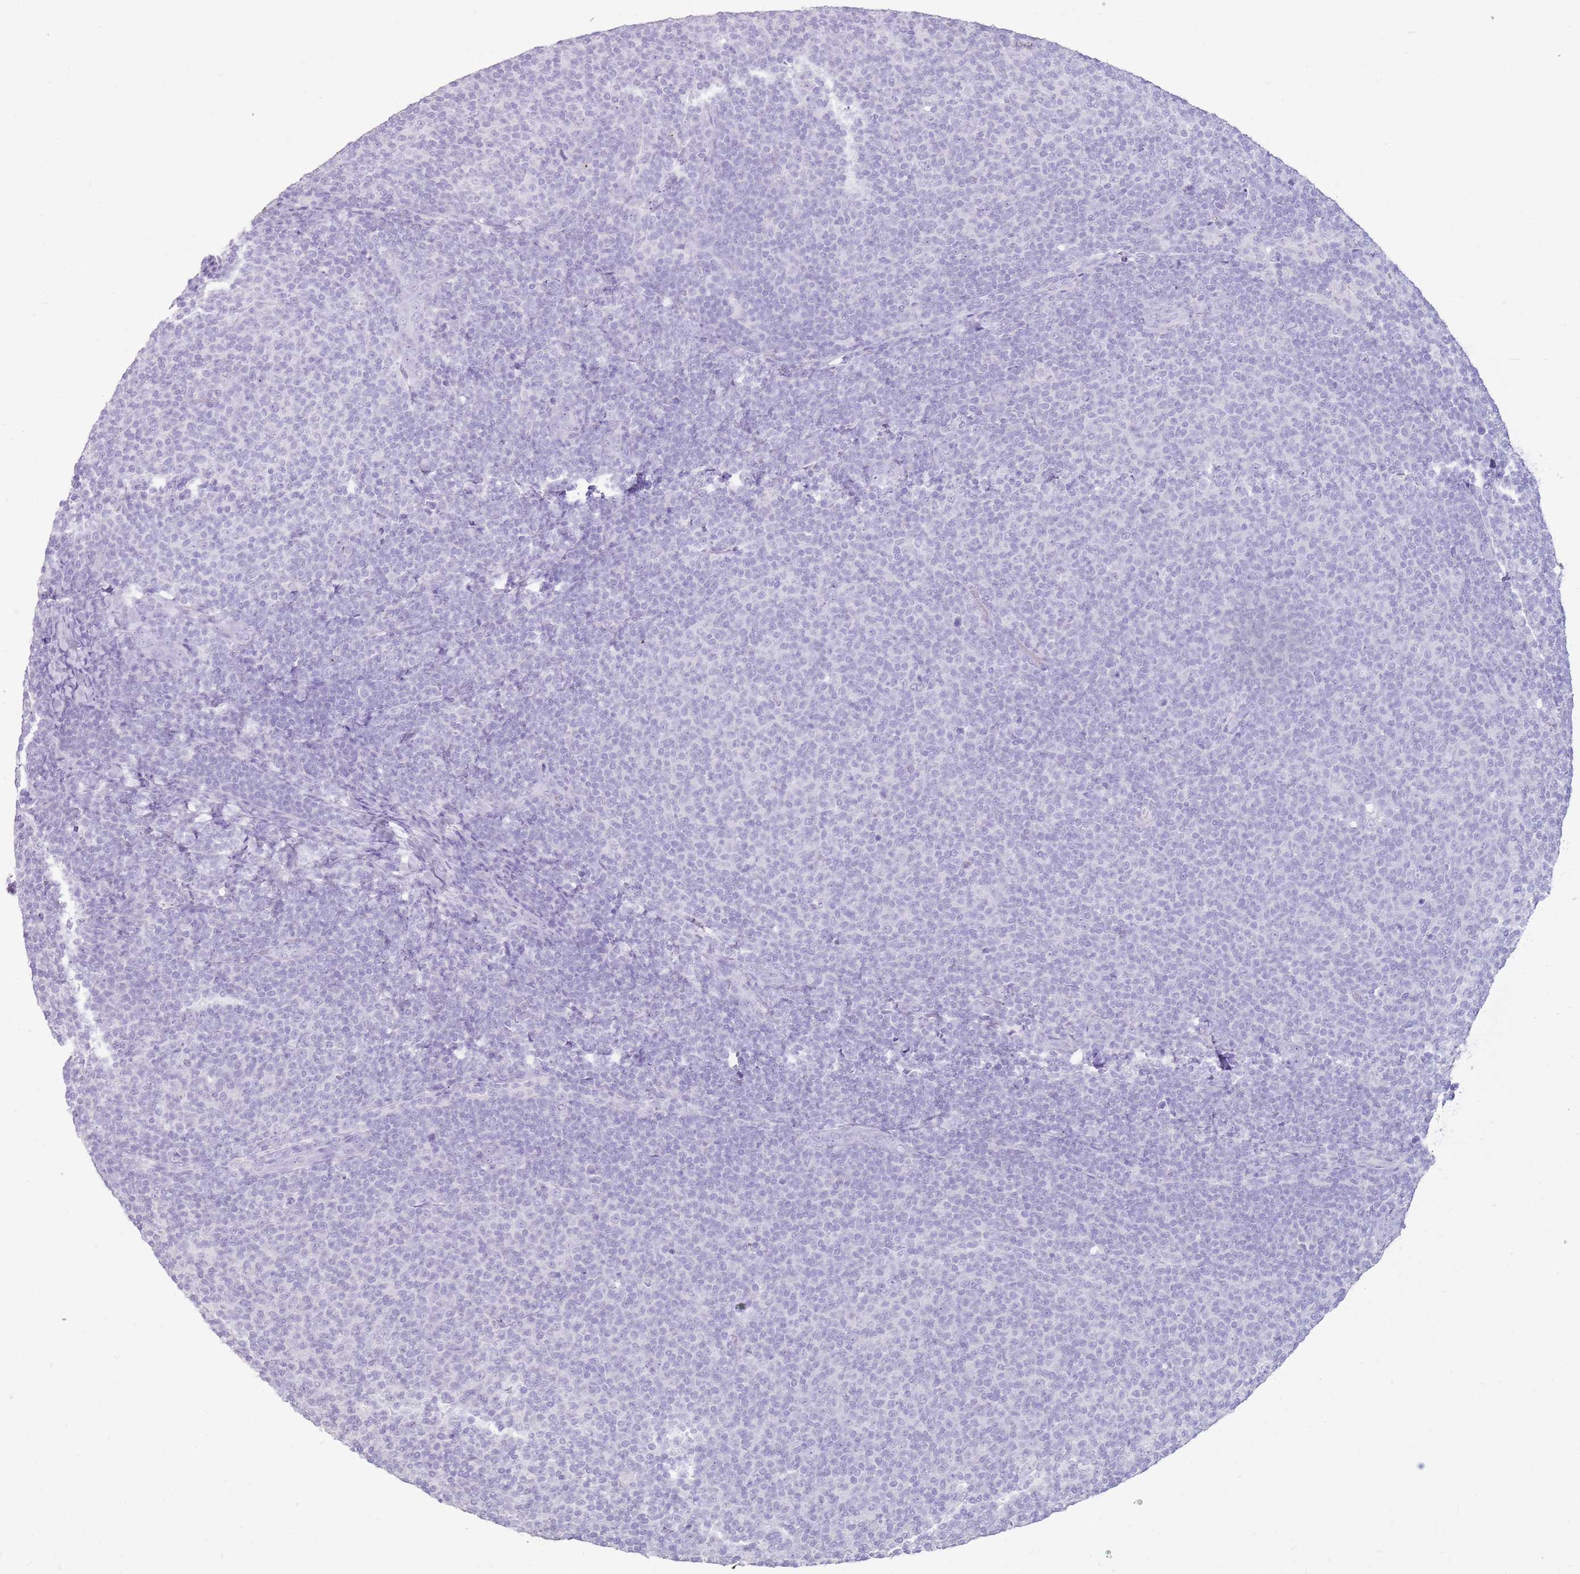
{"staining": {"intensity": "negative", "quantity": "none", "location": "none"}, "tissue": "lymphoma", "cell_type": "Tumor cells", "image_type": "cancer", "snomed": [{"axis": "morphology", "description": "Malignant lymphoma, non-Hodgkin's type, Low grade"}, {"axis": "topography", "description": "Lymph node"}], "caption": "Image shows no significant protein staining in tumor cells of lymphoma.", "gene": "NBPF3", "patient": {"sex": "male", "age": 66}}